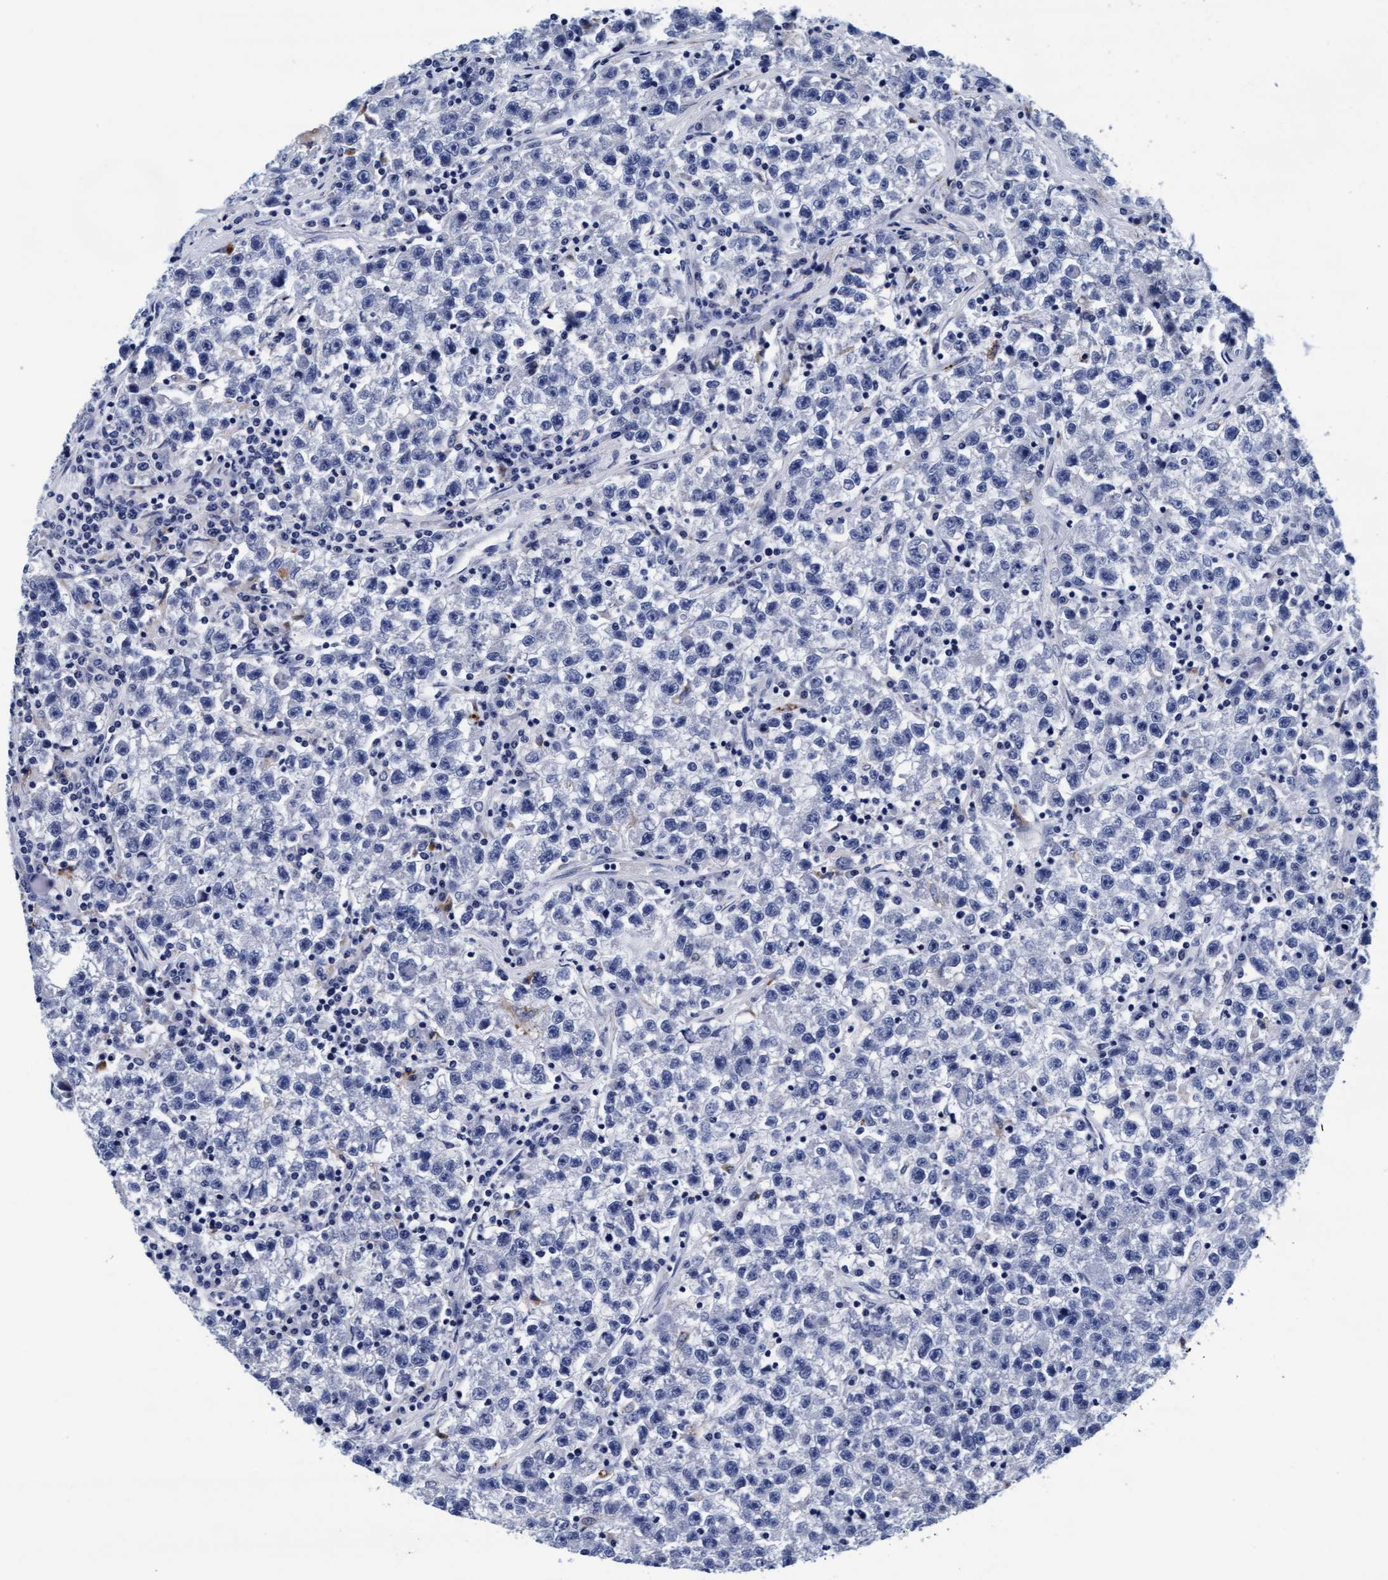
{"staining": {"intensity": "negative", "quantity": "none", "location": "none"}, "tissue": "testis cancer", "cell_type": "Tumor cells", "image_type": "cancer", "snomed": [{"axis": "morphology", "description": "Seminoma, NOS"}, {"axis": "topography", "description": "Testis"}], "caption": "DAB (3,3'-diaminobenzidine) immunohistochemical staining of testis cancer (seminoma) shows no significant expression in tumor cells.", "gene": "ARSG", "patient": {"sex": "male", "age": 22}}